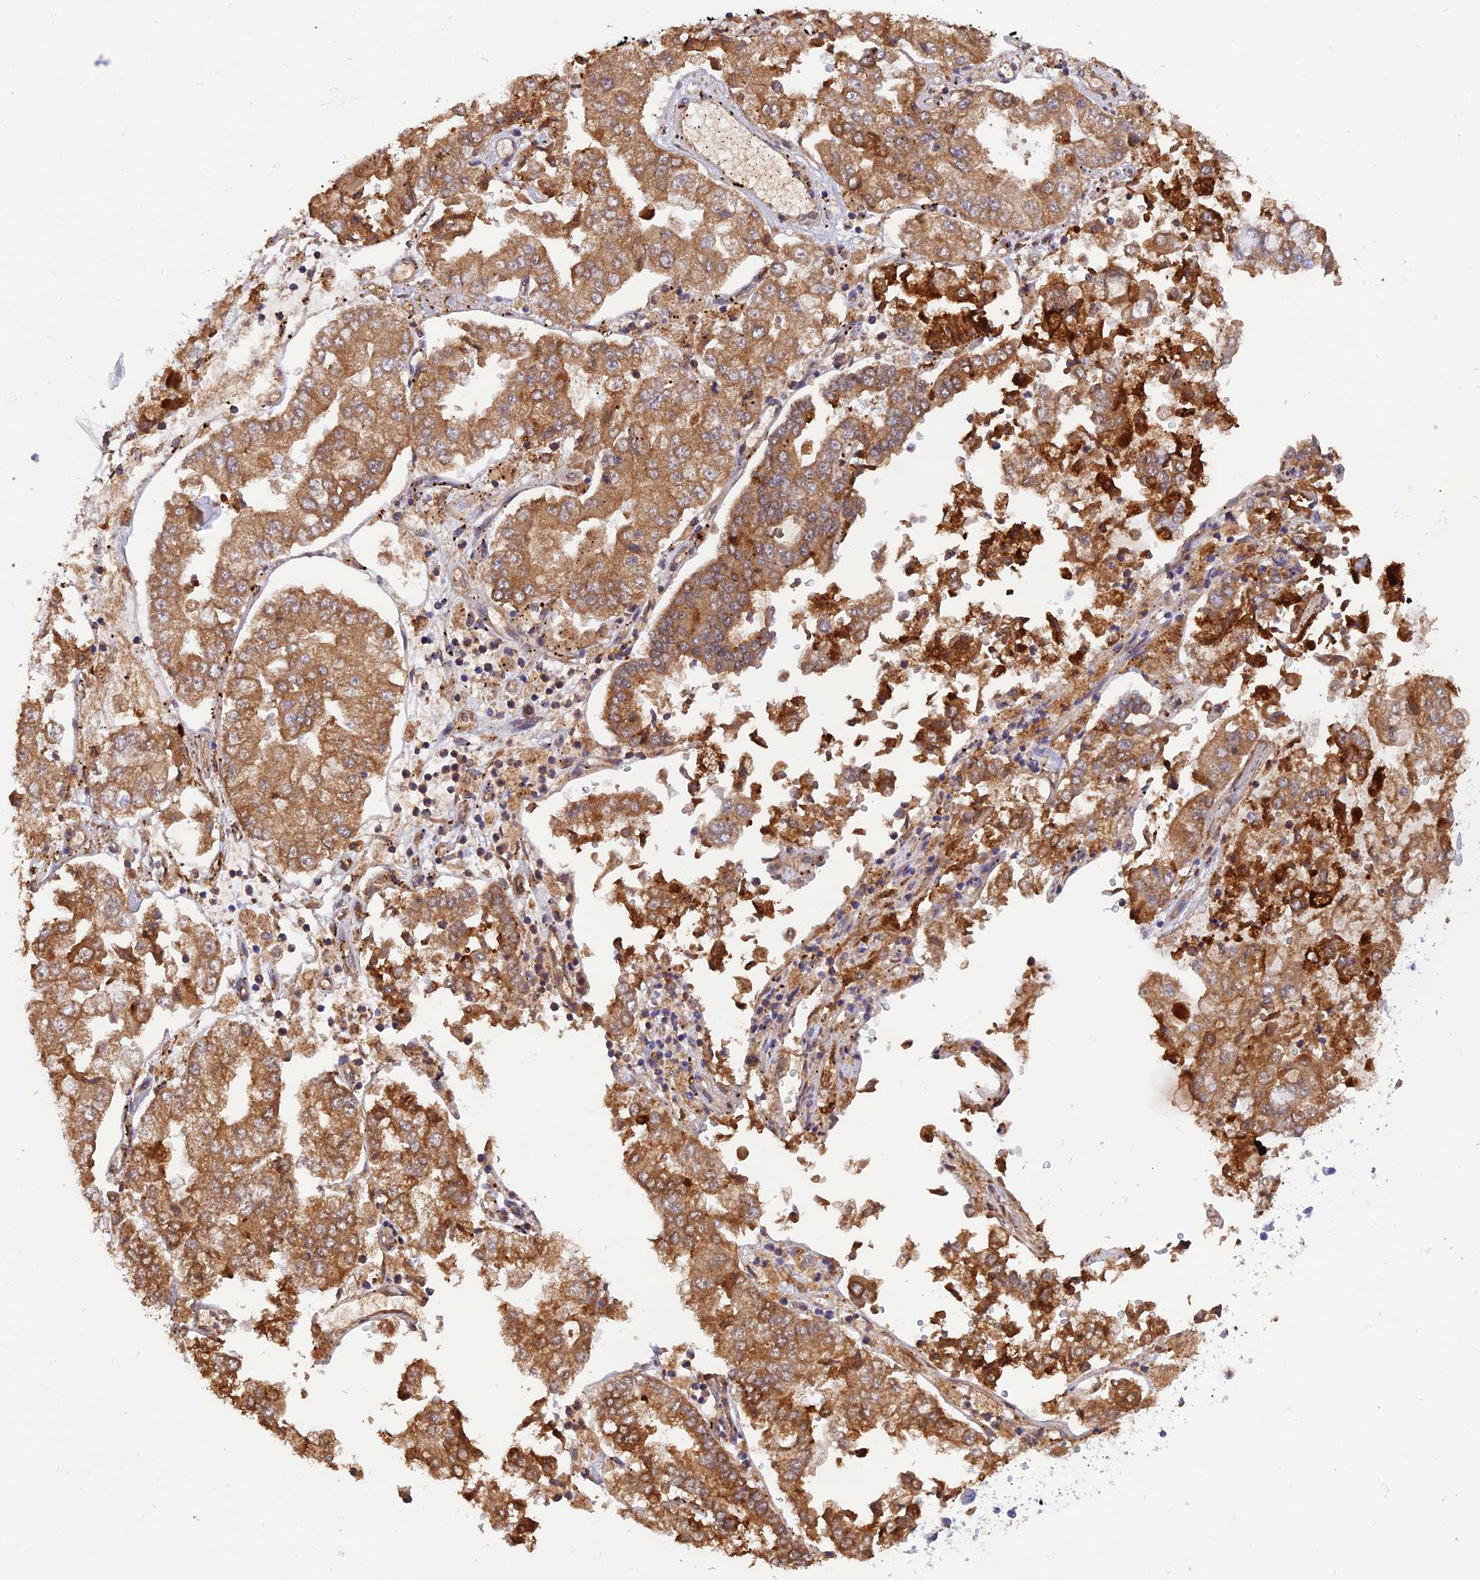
{"staining": {"intensity": "strong", "quantity": ">75%", "location": "cytoplasmic/membranous"}, "tissue": "stomach cancer", "cell_type": "Tumor cells", "image_type": "cancer", "snomed": [{"axis": "morphology", "description": "Adenocarcinoma, NOS"}, {"axis": "topography", "description": "Stomach"}], "caption": "High-magnification brightfield microscopy of stomach cancer stained with DAB (3,3'-diaminobenzidine) (brown) and counterstained with hematoxylin (blue). tumor cells exhibit strong cytoplasmic/membranous staining is seen in approximately>75% of cells.", "gene": "VKORC1", "patient": {"sex": "male", "age": 76}}